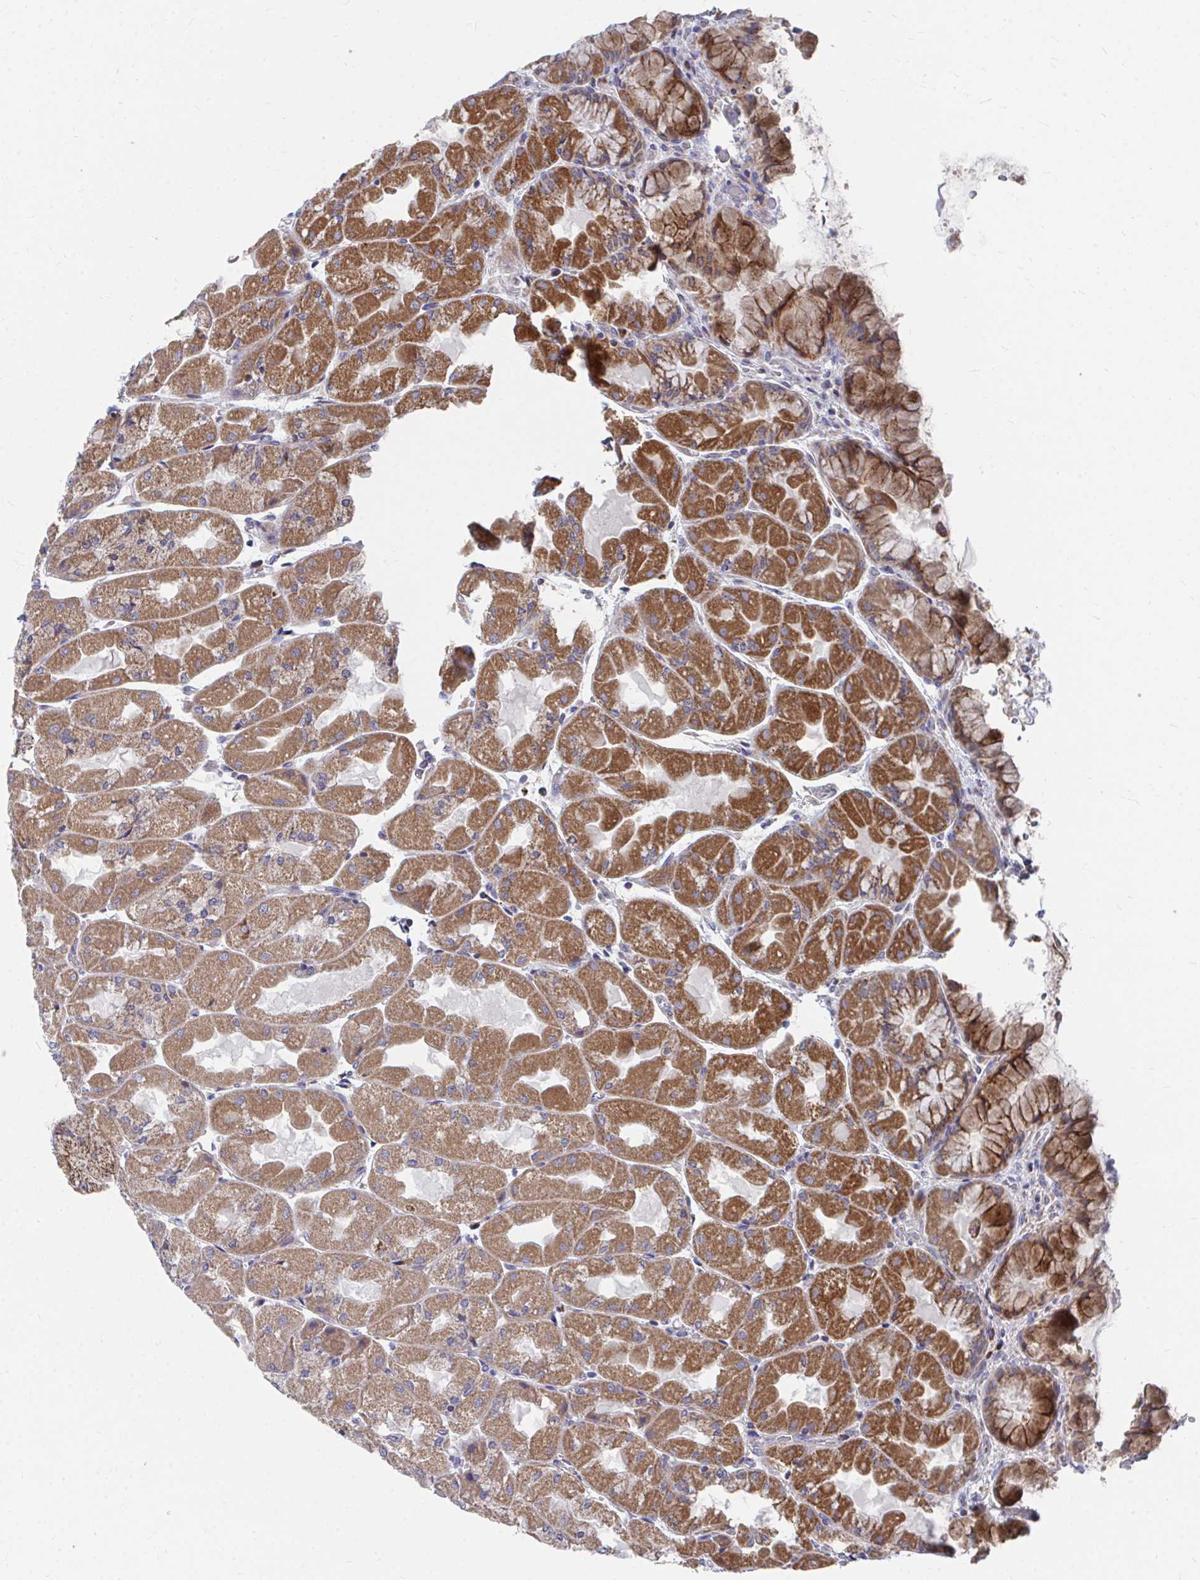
{"staining": {"intensity": "moderate", "quantity": ">75%", "location": "cytoplasmic/membranous"}, "tissue": "stomach", "cell_type": "Glandular cells", "image_type": "normal", "snomed": [{"axis": "morphology", "description": "Normal tissue, NOS"}, {"axis": "topography", "description": "Stomach"}], "caption": "DAB (3,3'-diaminobenzidine) immunohistochemical staining of normal stomach demonstrates moderate cytoplasmic/membranous protein staining in approximately >75% of glandular cells.", "gene": "PEX3", "patient": {"sex": "female", "age": 61}}